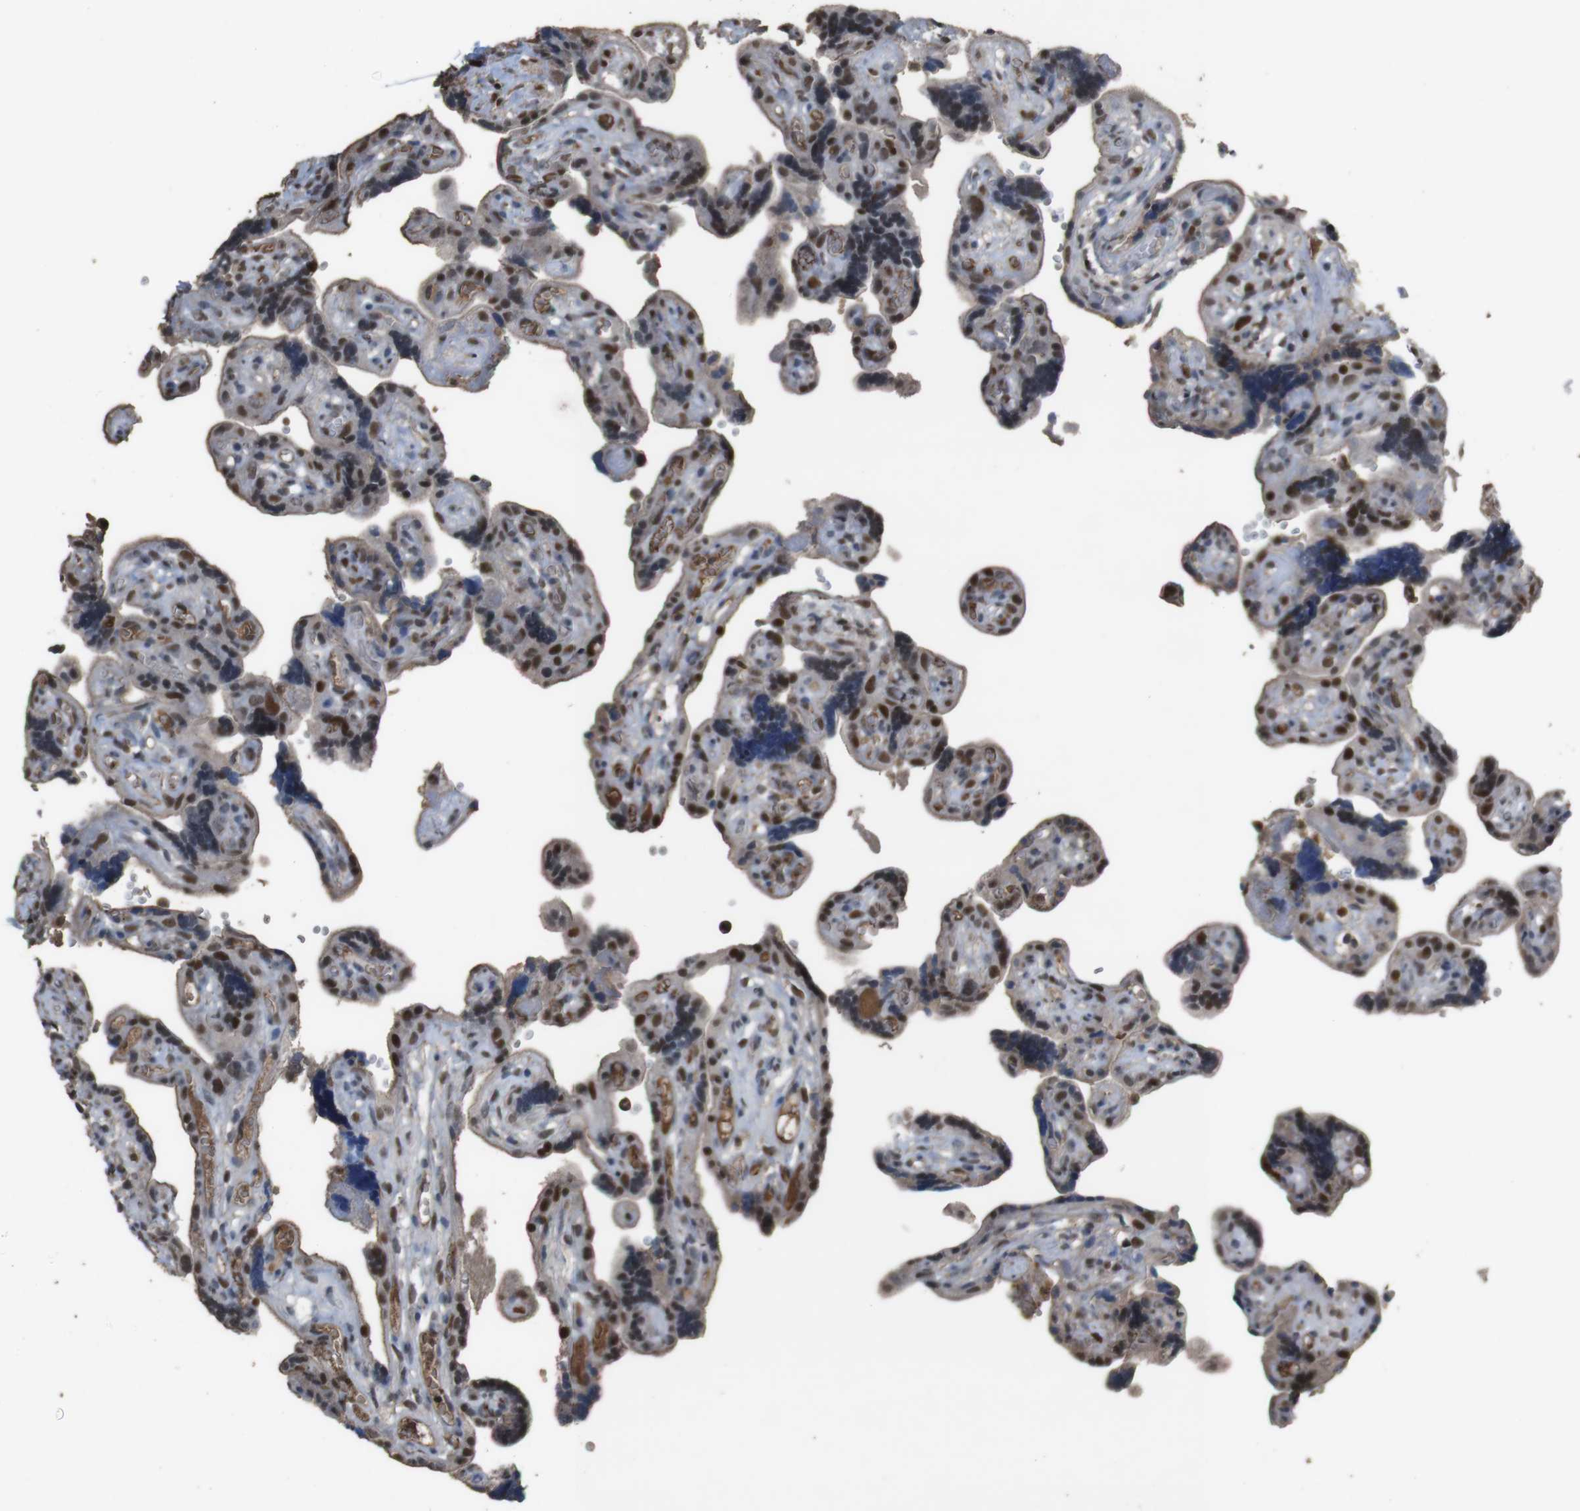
{"staining": {"intensity": "strong", "quantity": ">75%", "location": "nuclear"}, "tissue": "placenta", "cell_type": "Decidual cells", "image_type": "normal", "snomed": [{"axis": "morphology", "description": "Normal tissue, NOS"}, {"axis": "topography", "description": "Placenta"}], "caption": "Placenta stained with DAB (3,3'-diaminobenzidine) immunohistochemistry (IHC) demonstrates high levels of strong nuclear expression in about >75% of decidual cells. (DAB = brown stain, brightfield microscopy at high magnification).", "gene": "SUB1", "patient": {"sex": "female", "age": 30}}